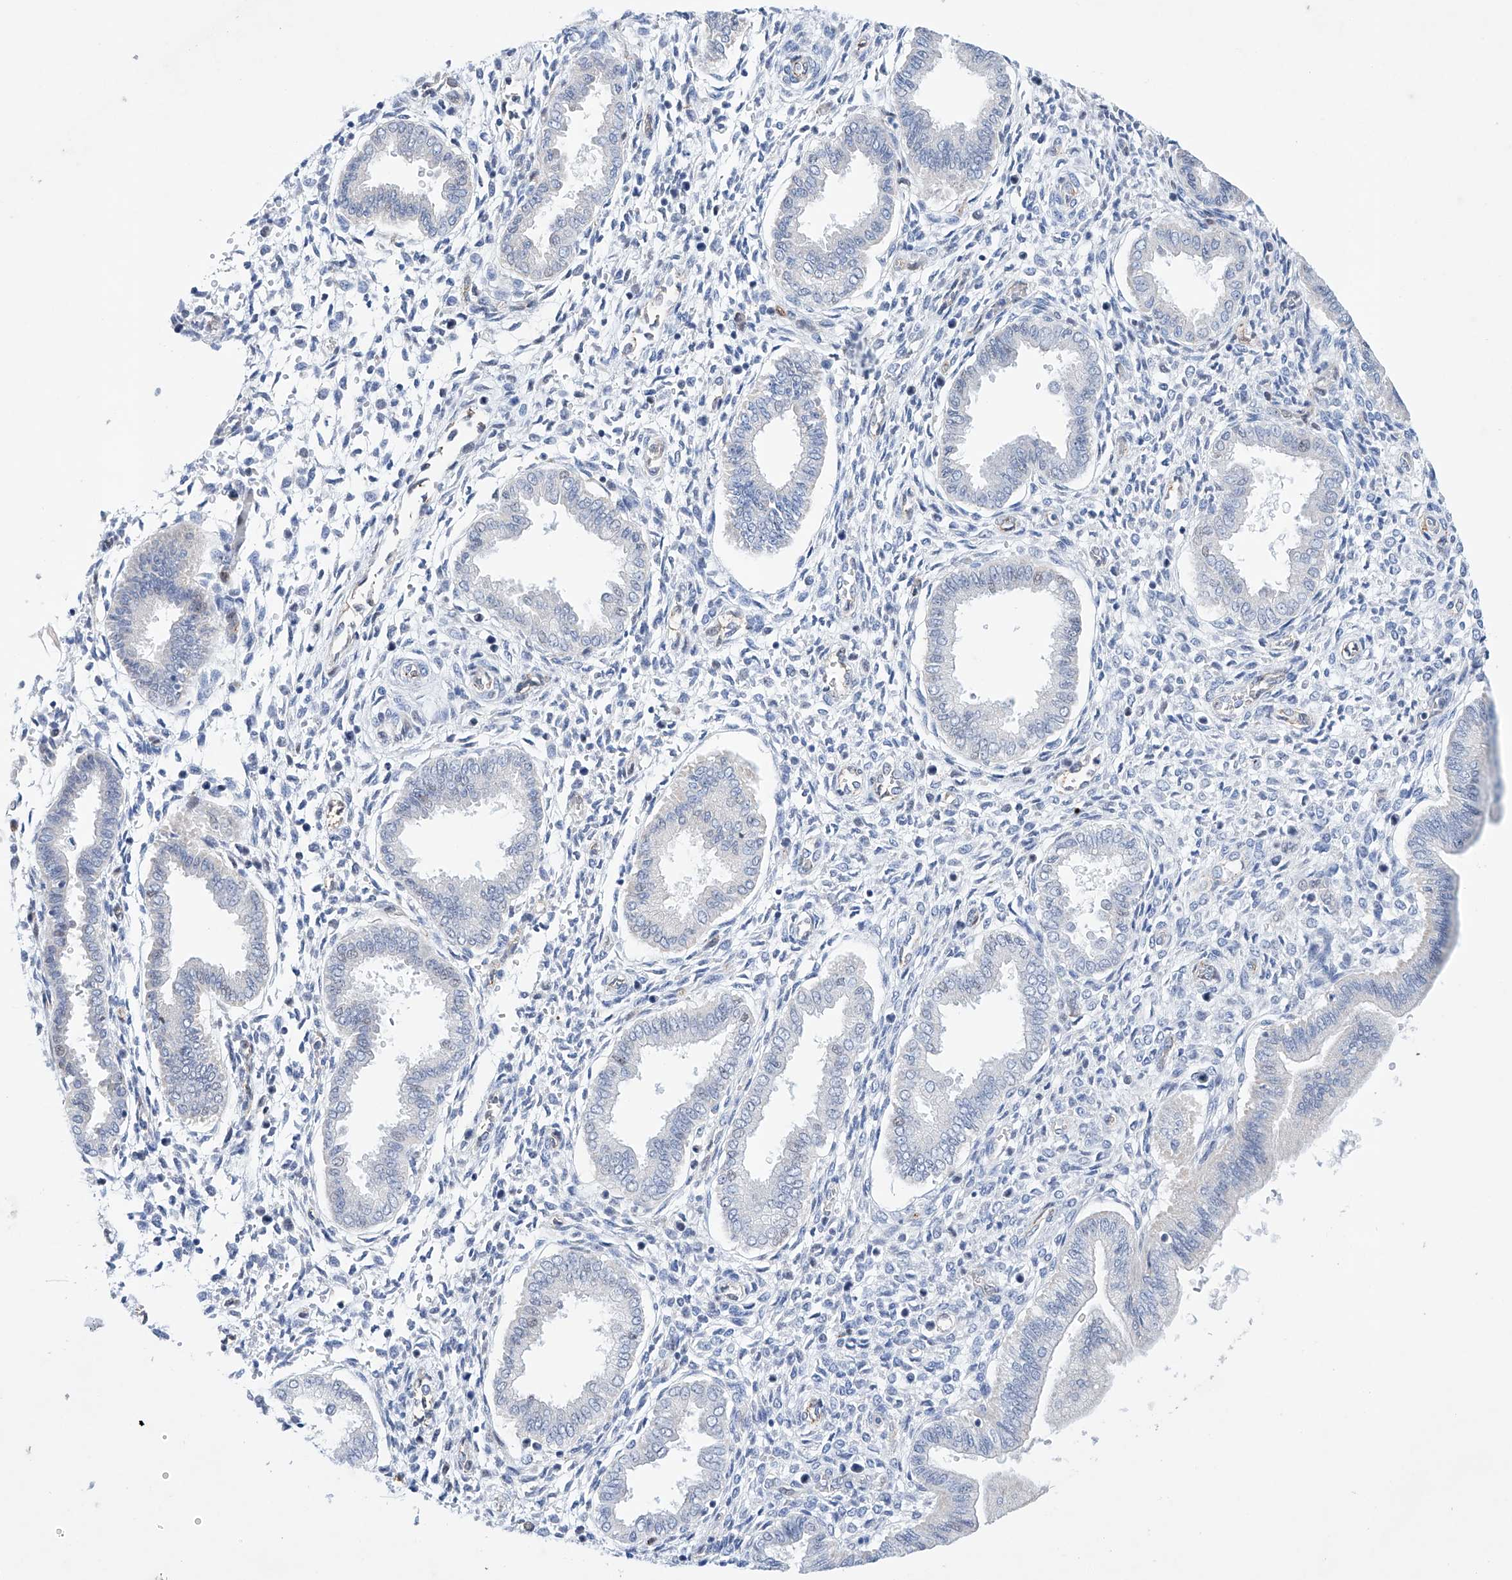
{"staining": {"intensity": "negative", "quantity": "none", "location": "none"}, "tissue": "endometrium", "cell_type": "Cells in endometrial stroma", "image_type": "normal", "snomed": [{"axis": "morphology", "description": "Normal tissue, NOS"}, {"axis": "topography", "description": "Endometrium"}], "caption": "This is a histopathology image of immunohistochemistry (IHC) staining of unremarkable endometrium, which shows no expression in cells in endometrial stroma.", "gene": "ETV7", "patient": {"sex": "female", "age": 24}}